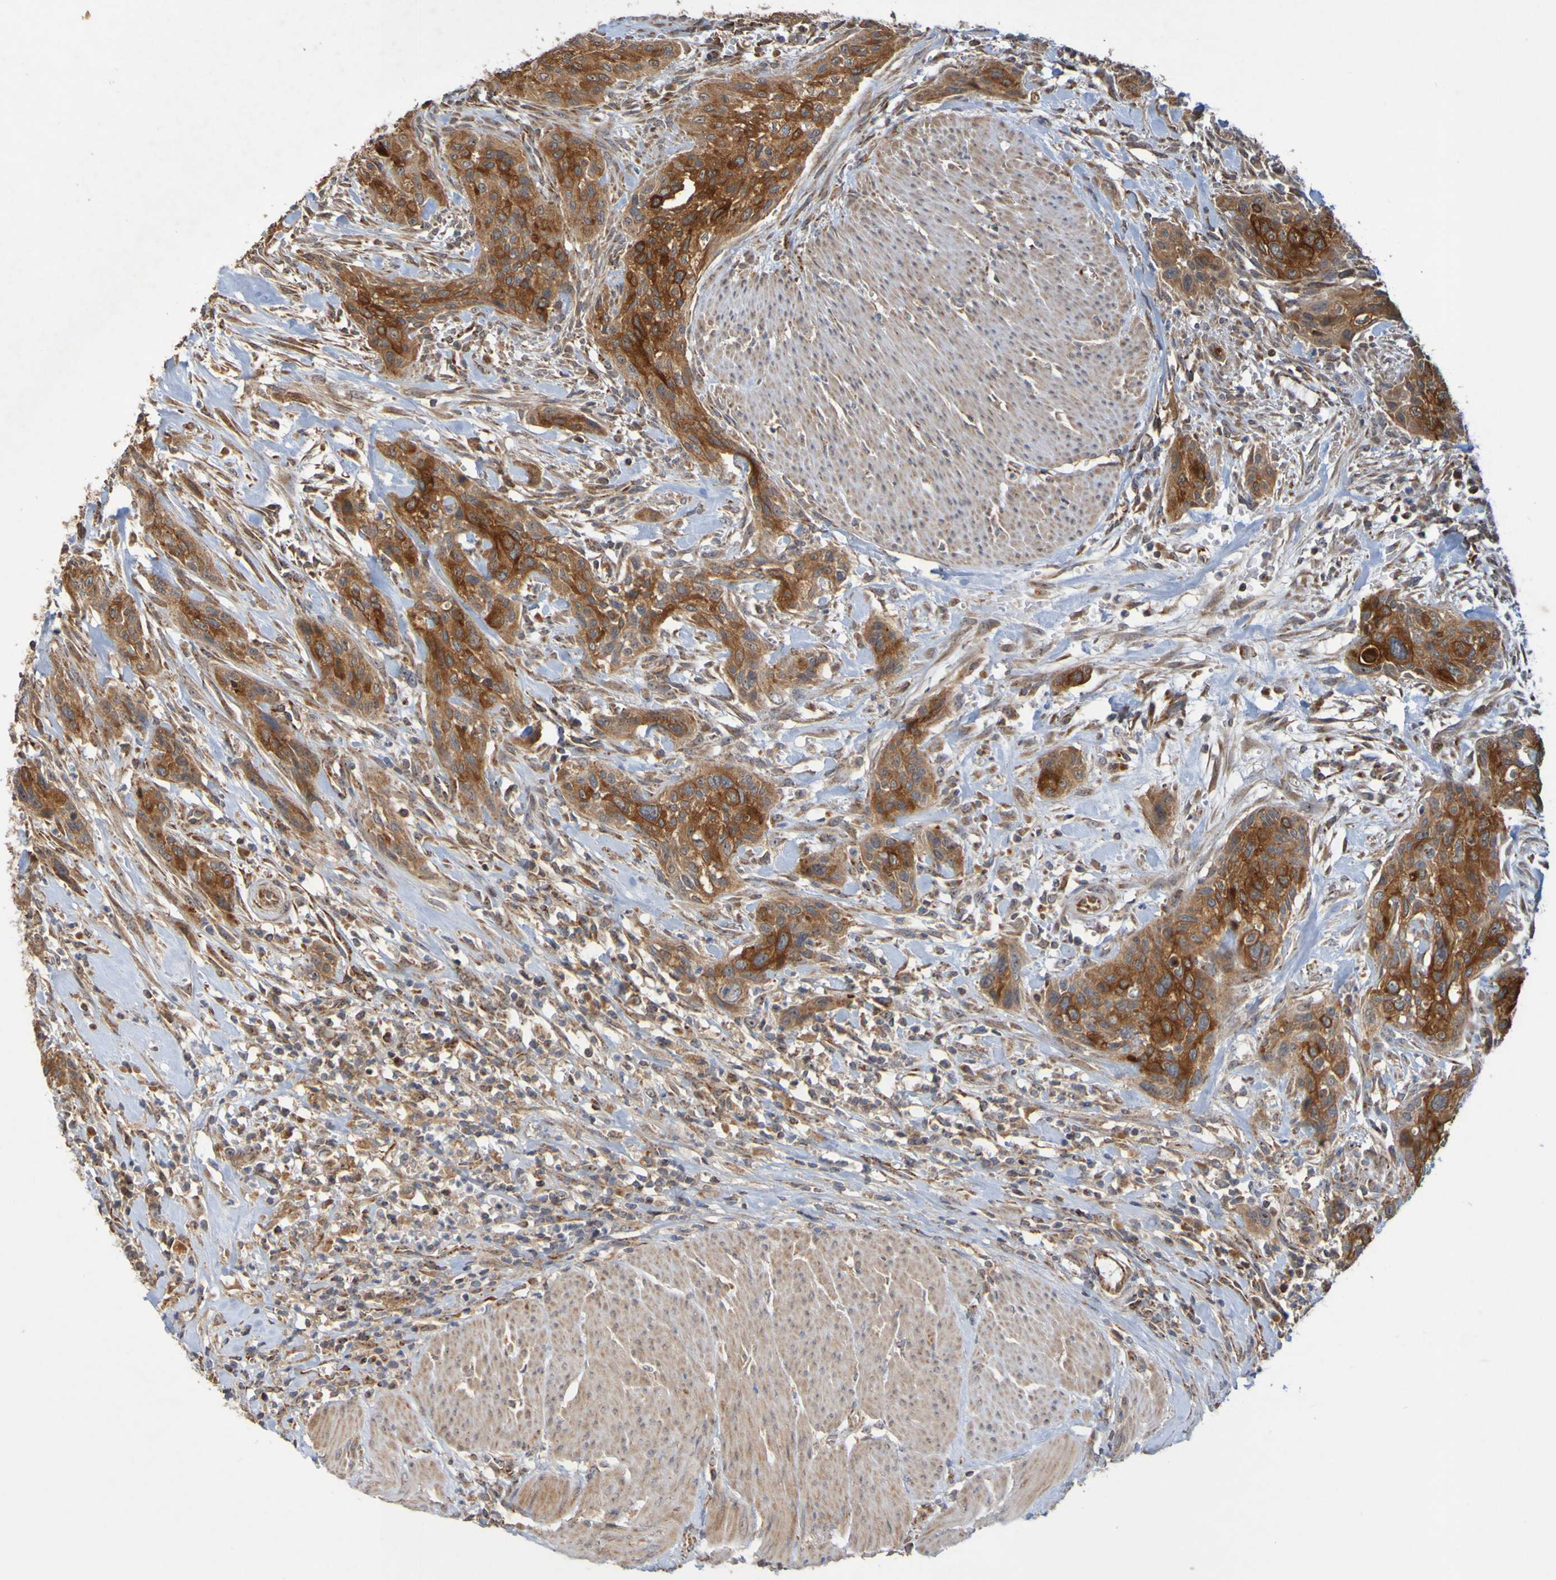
{"staining": {"intensity": "strong", "quantity": ">75%", "location": "cytoplasmic/membranous"}, "tissue": "urothelial cancer", "cell_type": "Tumor cells", "image_type": "cancer", "snomed": [{"axis": "morphology", "description": "Urothelial carcinoma, High grade"}, {"axis": "topography", "description": "Urinary bladder"}], "caption": "Urothelial carcinoma (high-grade) stained with immunohistochemistry (IHC) demonstrates strong cytoplasmic/membranous positivity in about >75% of tumor cells.", "gene": "TMBIM1", "patient": {"sex": "male", "age": 35}}